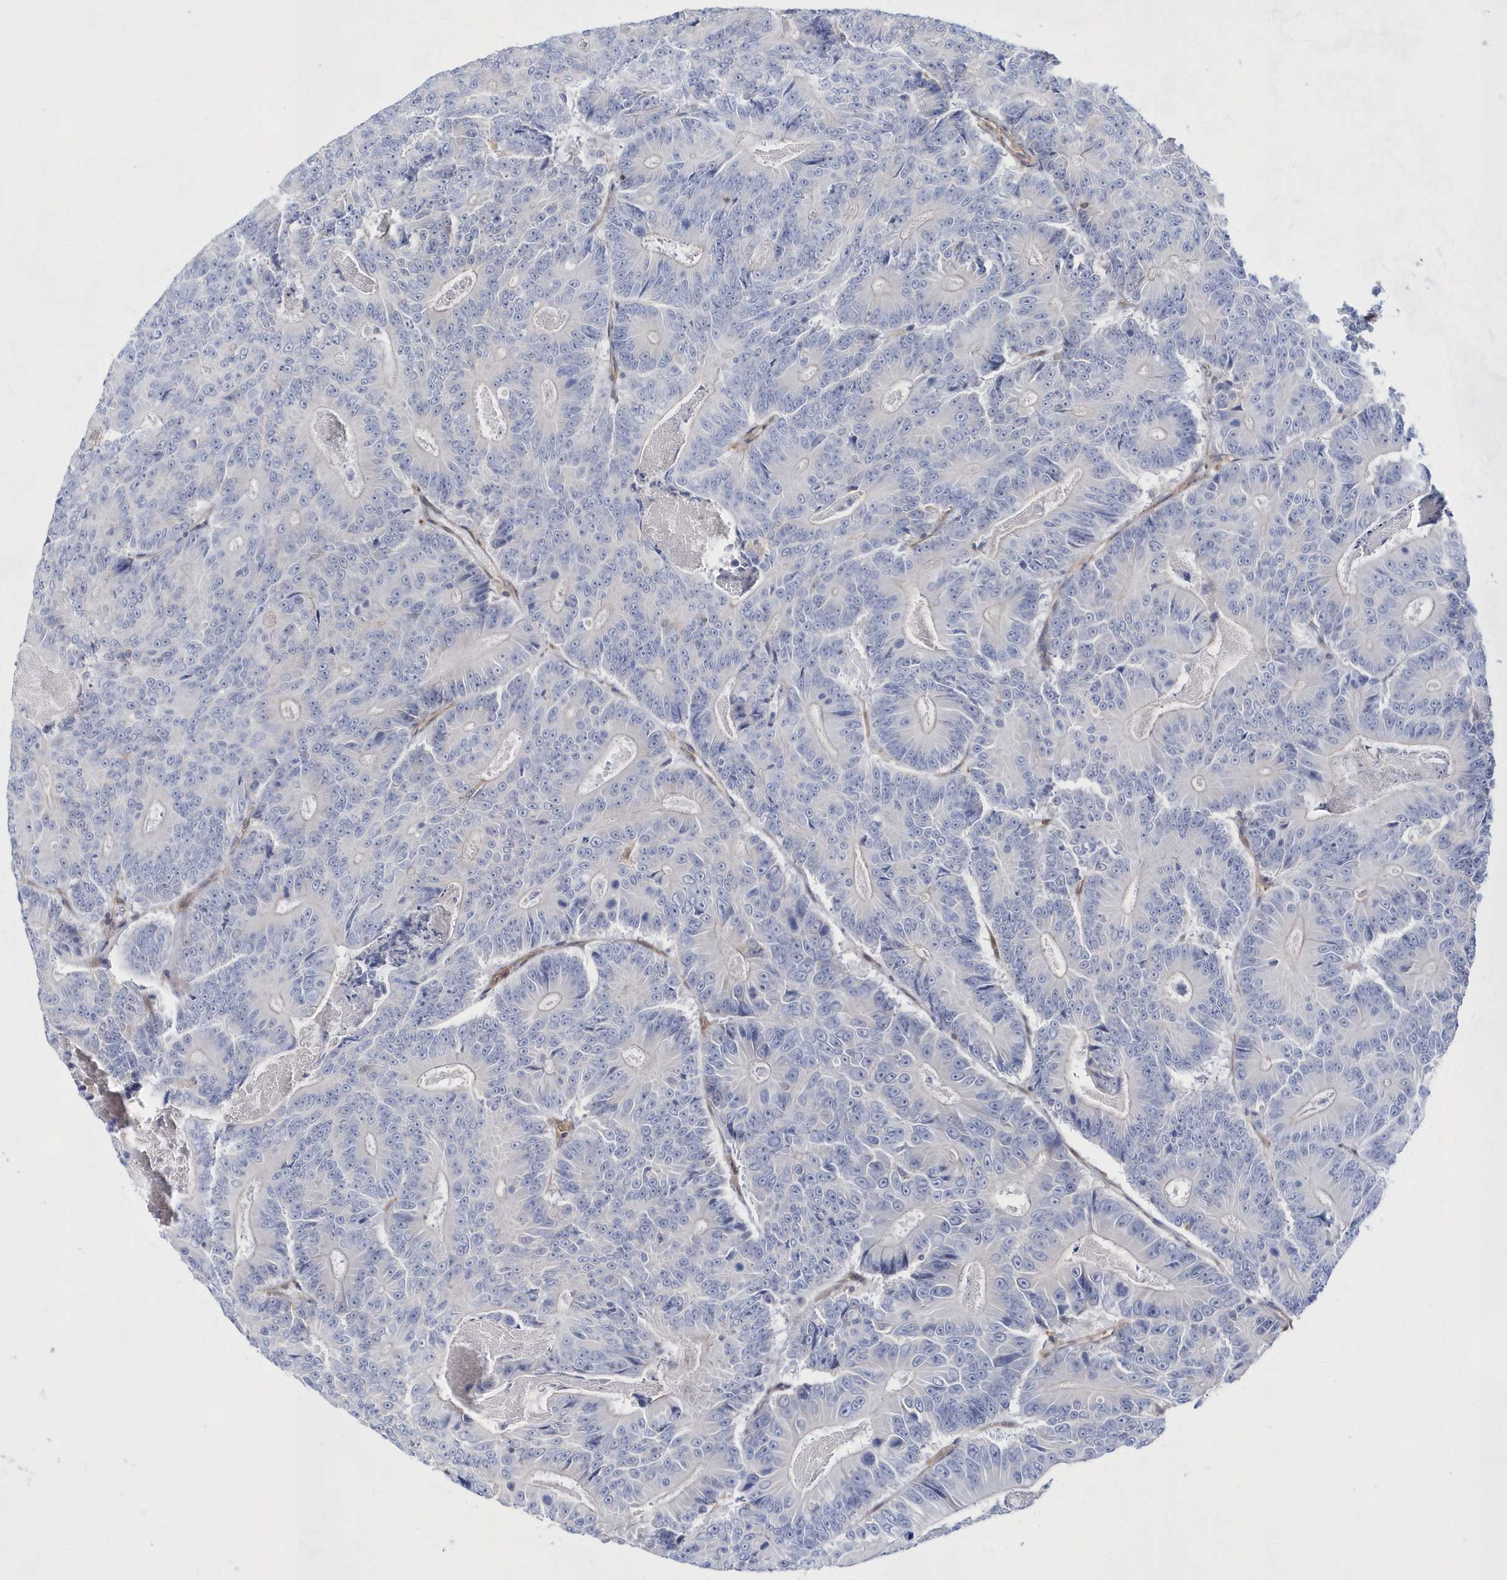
{"staining": {"intensity": "negative", "quantity": "none", "location": "none"}, "tissue": "colorectal cancer", "cell_type": "Tumor cells", "image_type": "cancer", "snomed": [{"axis": "morphology", "description": "Adenocarcinoma, NOS"}, {"axis": "topography", "description": "Colon"}], "caption": "Immunohistochemistry of colorectal adenocarcinoma reveals no staining in tumor cells. (Brightfield microscopy of DAB (3,3'-diaminobenzidine) immunohistochemistry (IHC) at high magnification).", "gene": "BDH2", "patient": {"sex": "male", "age": 83}}